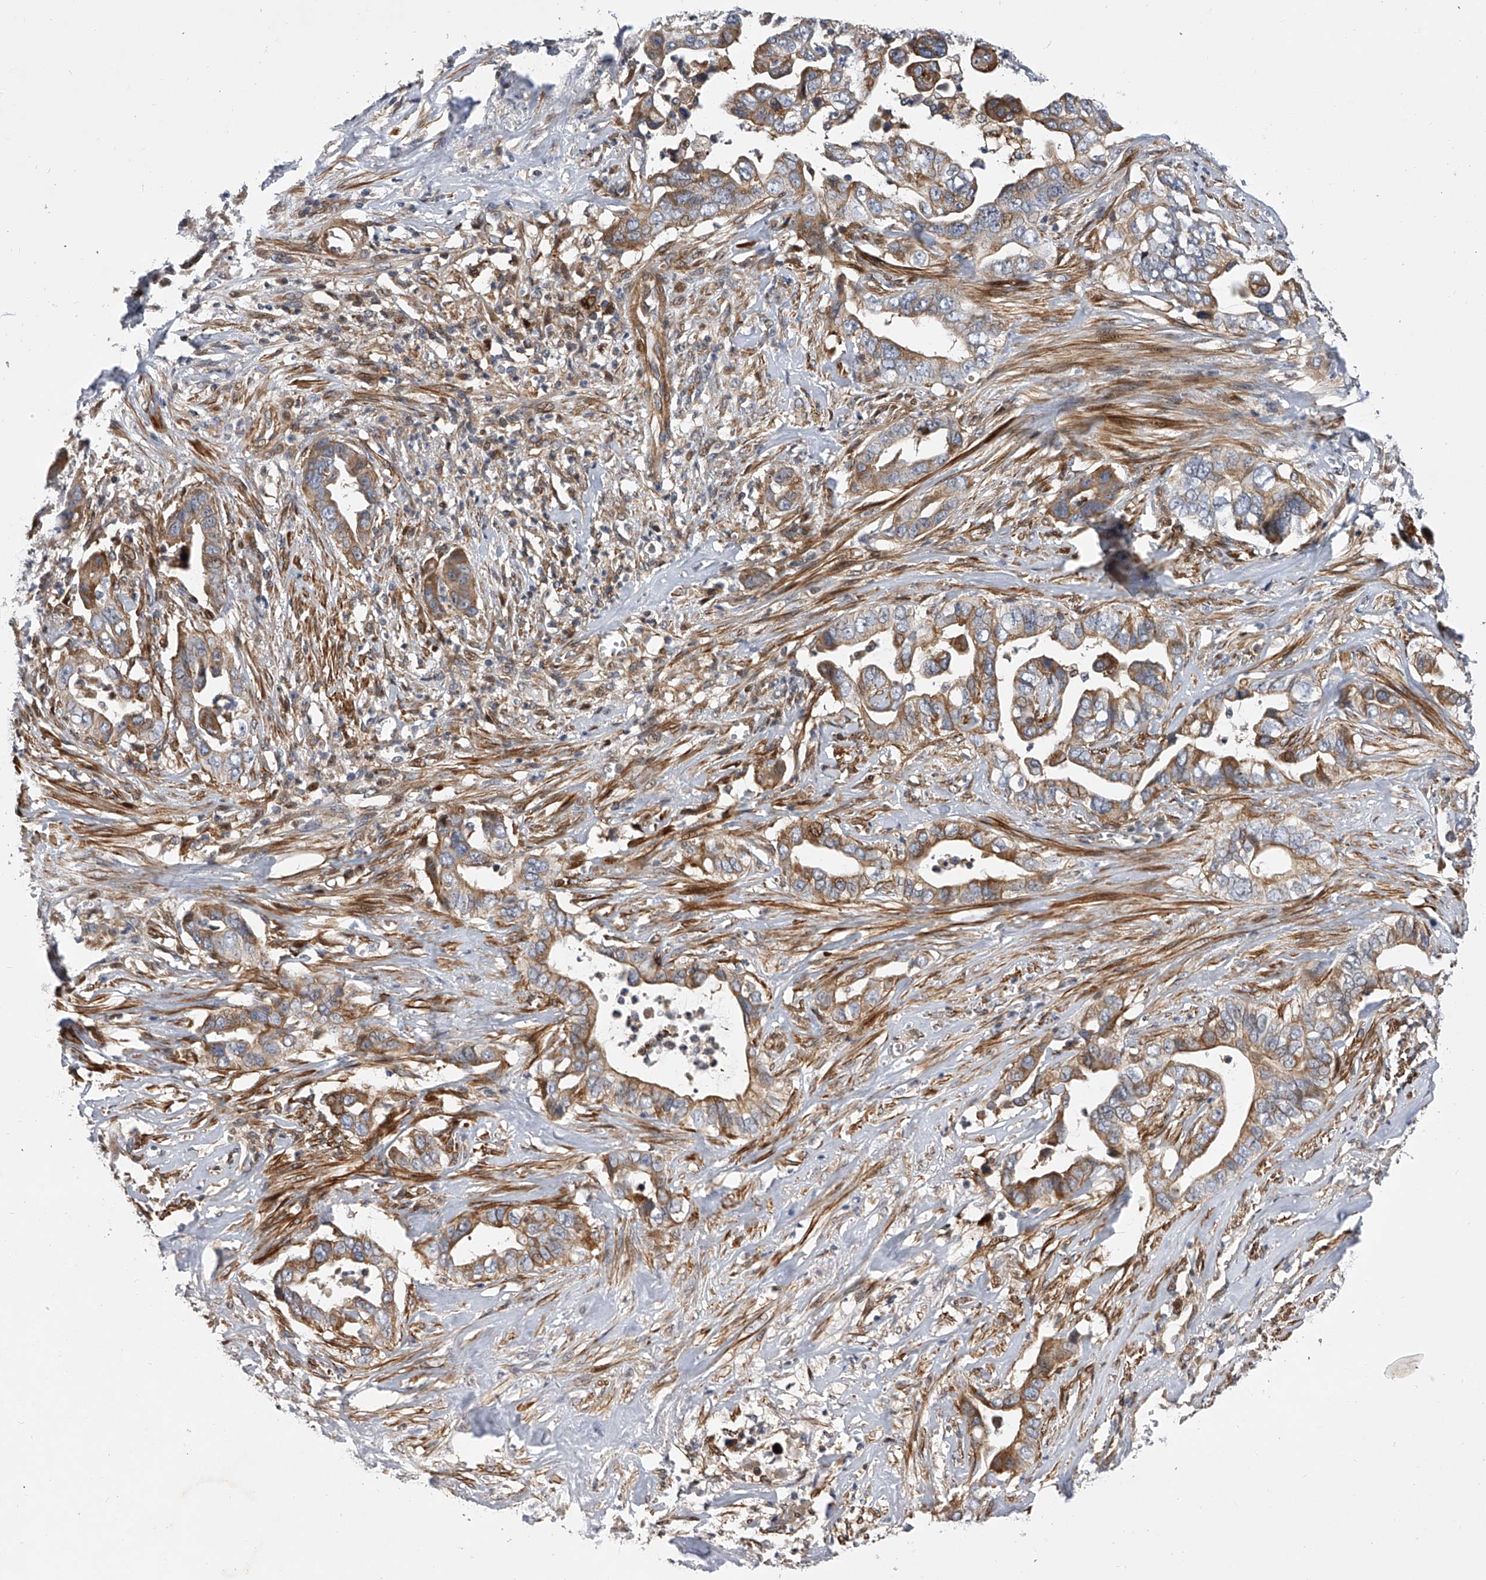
{"staining": {"intensity": "moderate", "quantity": ">75%", "location": "cytoplasmic/membranous"}, "tissue": "liver cancer", "cell_type": "Tumor cells", "image_type": "cancer", "snomed": [{"axis": "morphology", "description": "Cholangiocarcinoma"}, {"axis": "topography", "description": "Liver"}], "caption": "Protein expression analysis of human liver cancer (cholangiocarcinoma) reveals moderate cytoplasmic/membranous expression in about >75% of tumor cells.", "gene": "PDSS2", "patient": {"sex": "female", "age": 79}}